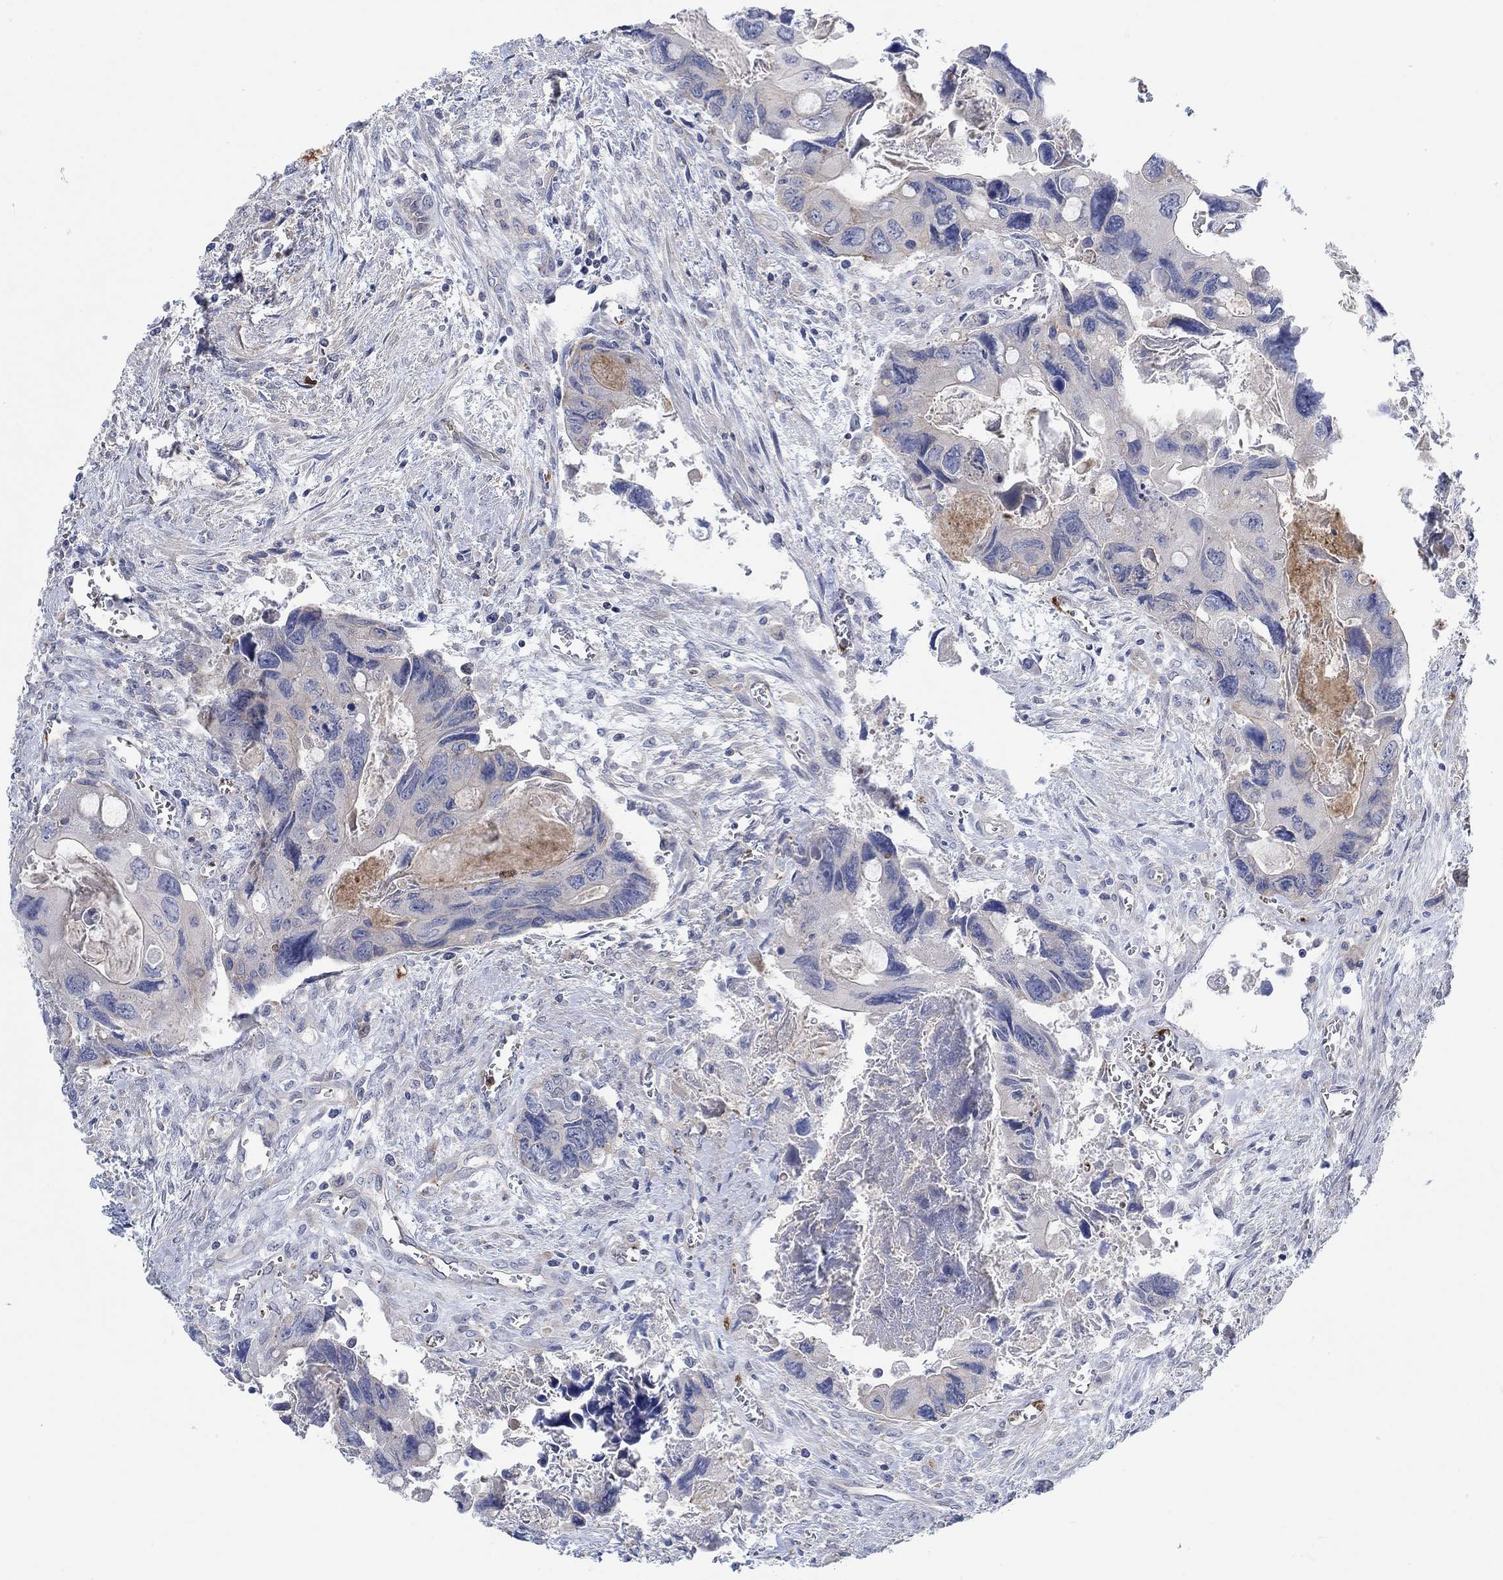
{"staining": {"intensity": "negative", "quantity": "none", "location": "none"}, "tissue": "colorectal cancer", "cell_type": "Tumor cells", "image_type": "cancer", "snomed": [{"axis": "morphology", "description": "Adenocarcinoma, NOS"}, {"axis": "topography", "description": "Rectum"}], "caption": "The histopathology image reveals no staining of tumor cells in colorectal cancer (adenocarcinoma).", "gene": "PMFBP1", "patient": {"sex": "male", "age": 62}}